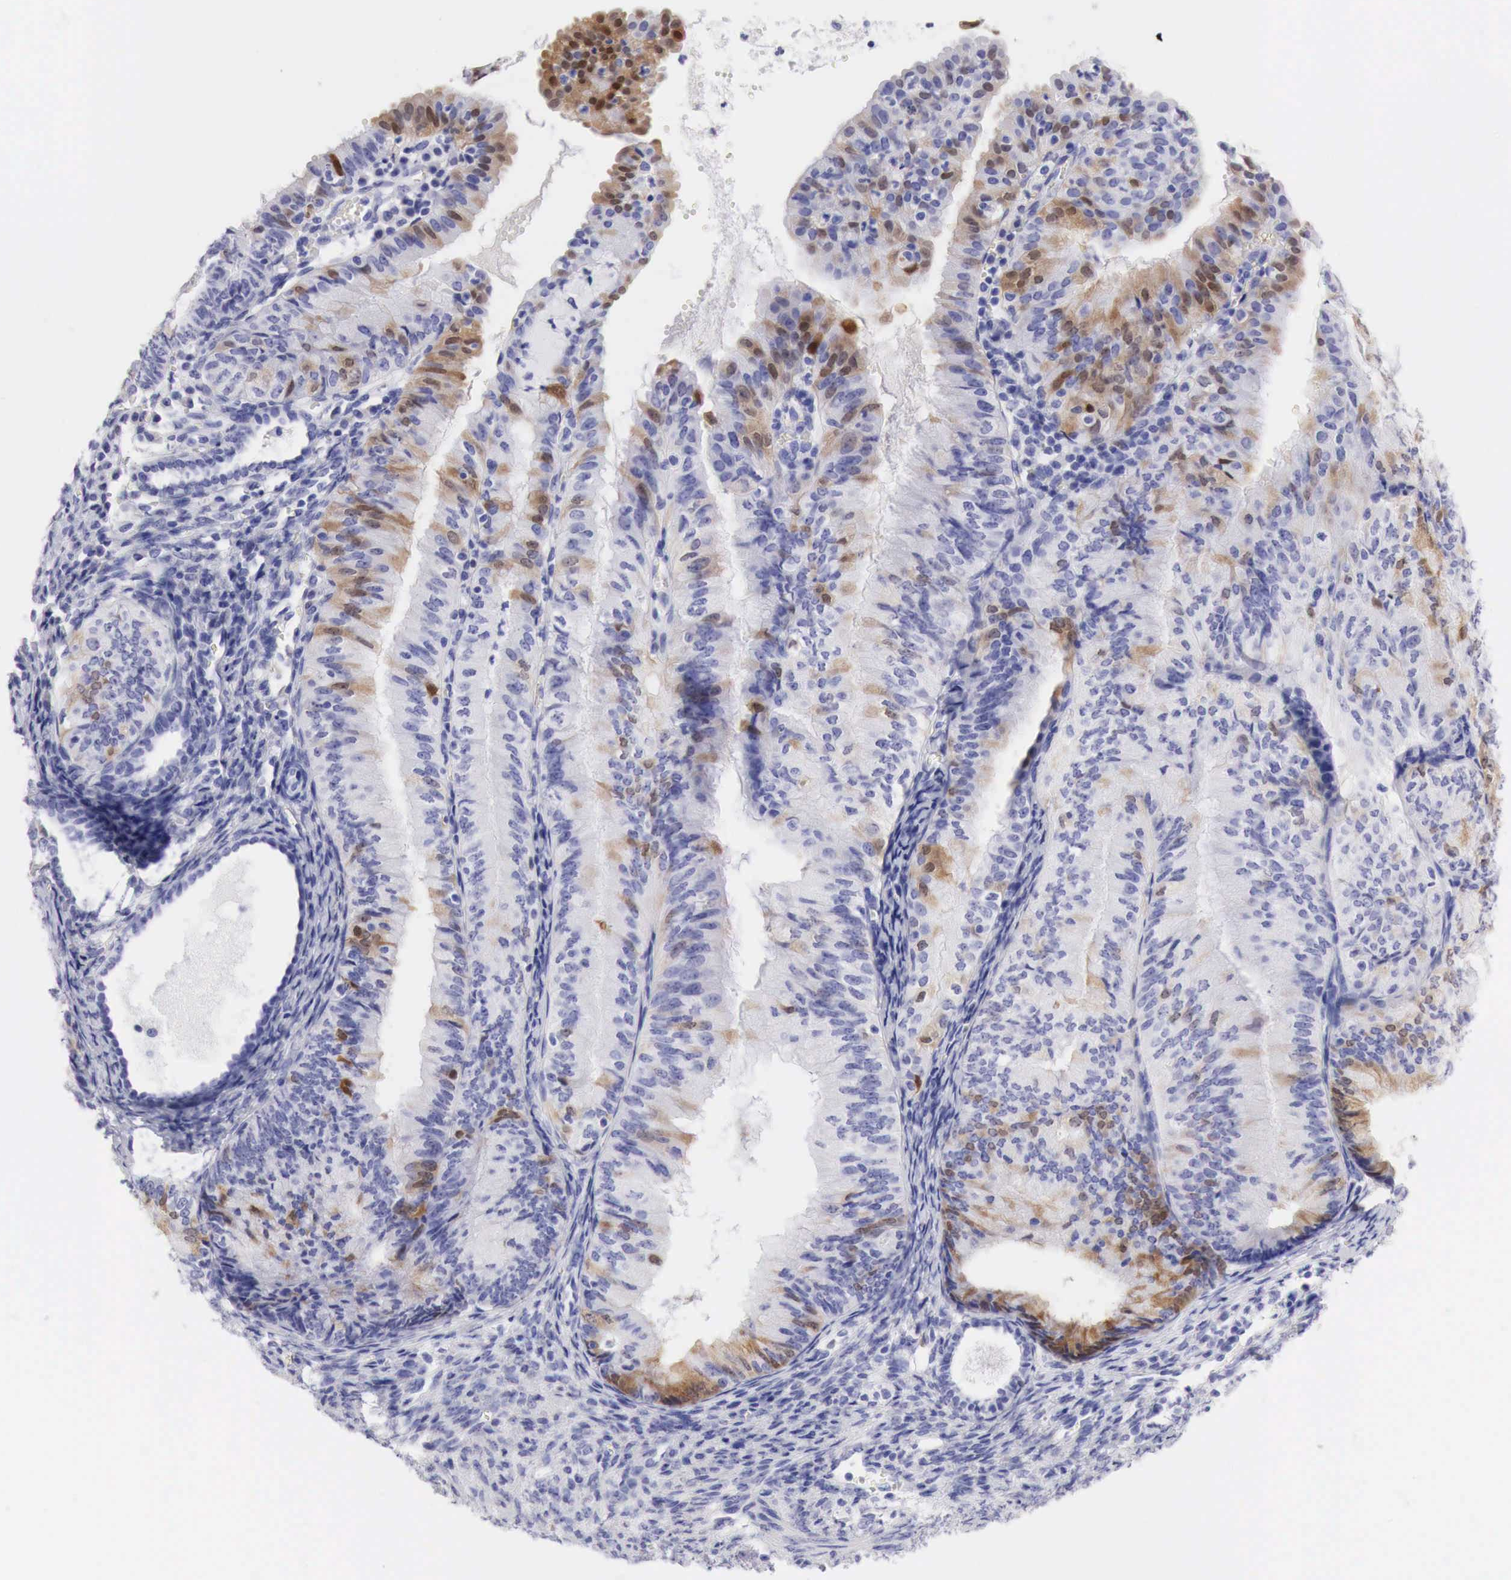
{"staining": {"intensity": "moderate", "quantity": "25%-75%", "location": "cytoplasmic/membranous"}, "tissue": "endometrial cancer", "cell_type": "Tumor cells", "image_type": "cancer", "snomed": [{"axis": "morphology", "description": "Adenocarcinoma, NOS"}, {"axis": "topography", "description": "Endometrium"}], "caption": "An image showing moderate cytoplasmic/membranous expression in about 25%-75% of tumor cells in endometrial cancer (adenocarcinoma), as visualized by brown immunohistochemical staining.", "gene": "CDKN2A", "patient": {"sex": "female", "age": 66}}